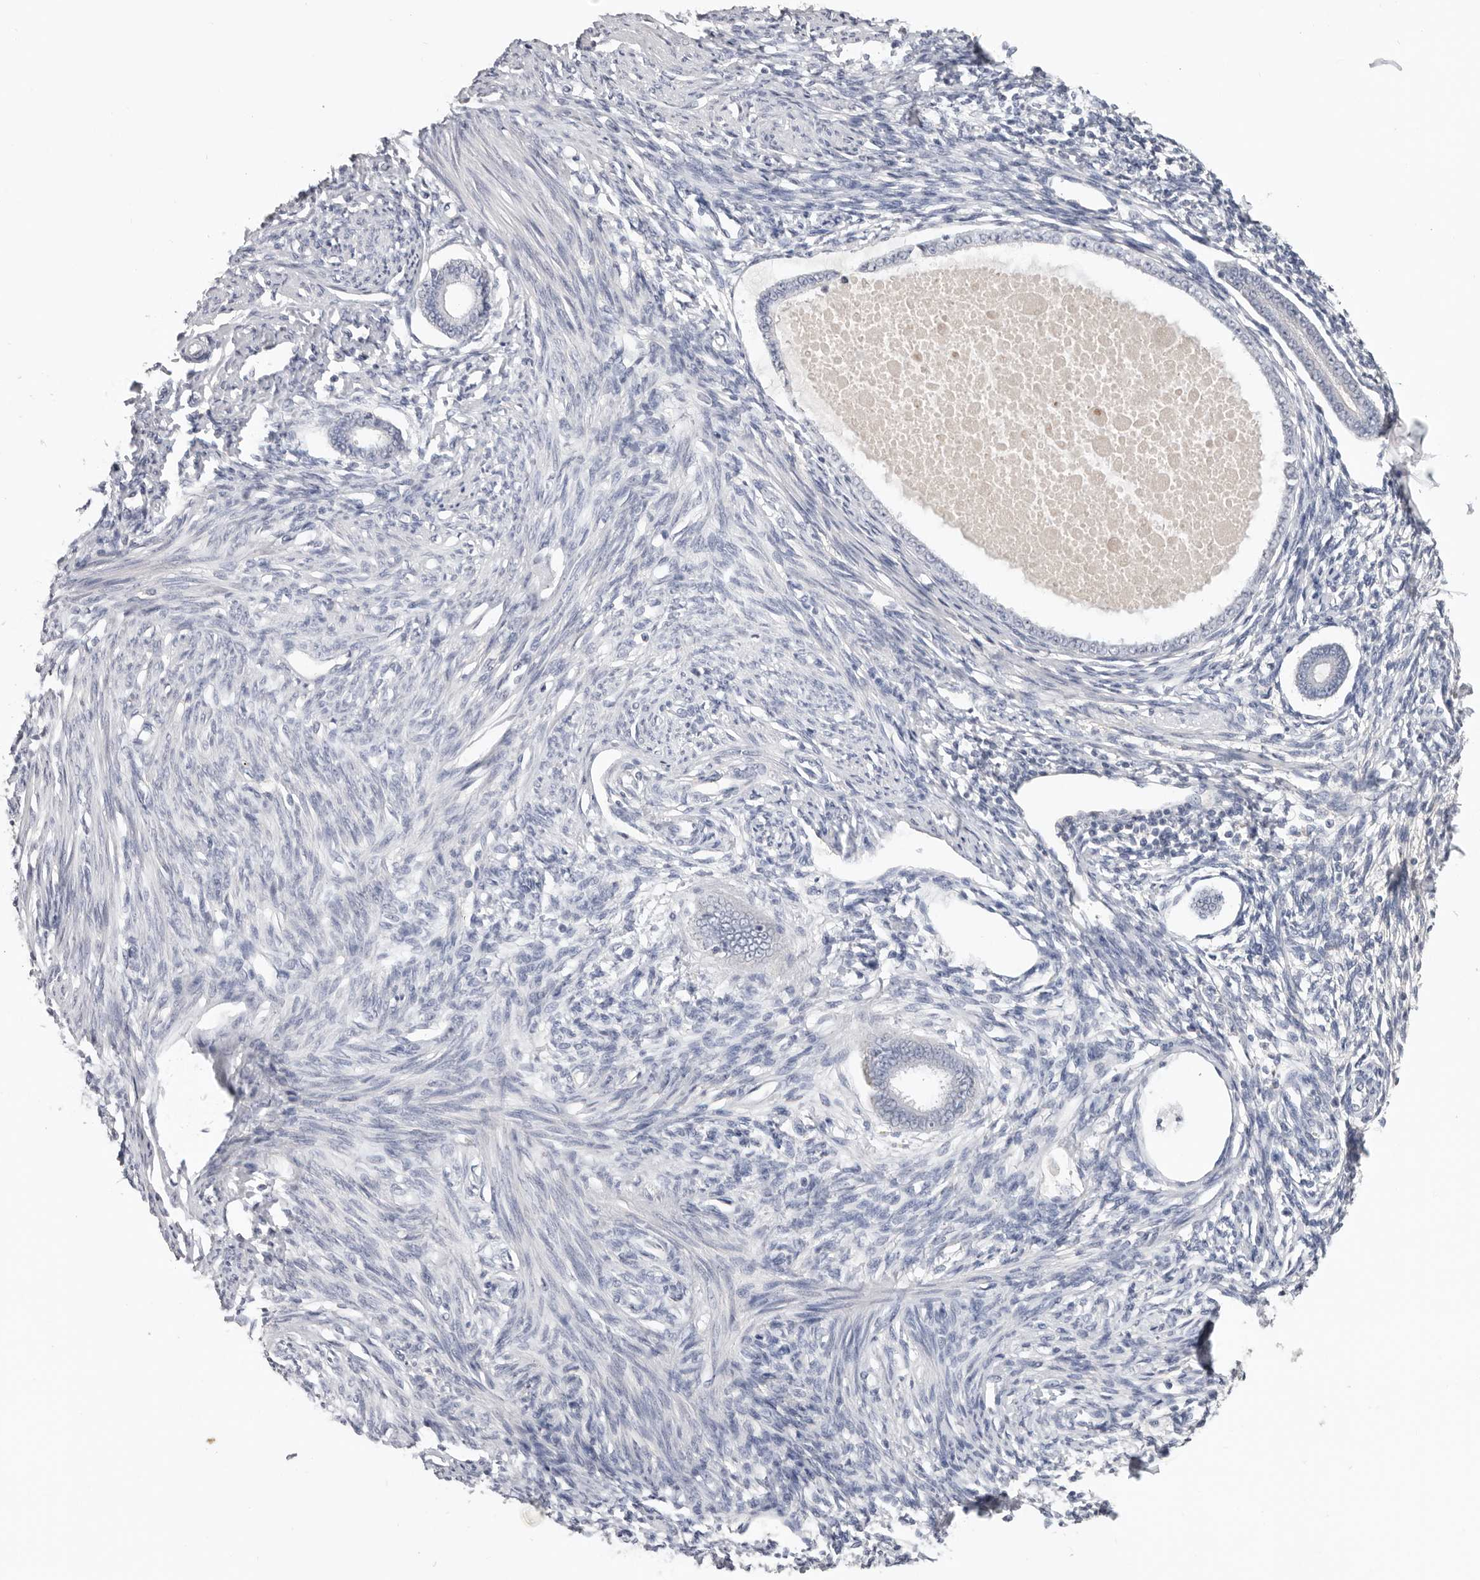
{"staining": {"intensity": "negative", "quantity": "none", "location": "none"}, "tissue": "endometrium", "cell_type": "Cells in endometrial stroma", "image_type": "normal", "snomed": [{"axis": "morphology", "description": "Normal tissue, NOS"}, {"axis": "topography", "description": "Endometrium"}], "caption": "Immunohistochemical staining of benign endometrium reveals no significant staining in cells in endometrial stroma. (DAB (3,3'-diaminobenzidine) IHC visualized using brightfield microscopy, high magnification).", "gene": "WDTC1", "patient": {"sex": "female", "age": 56}}